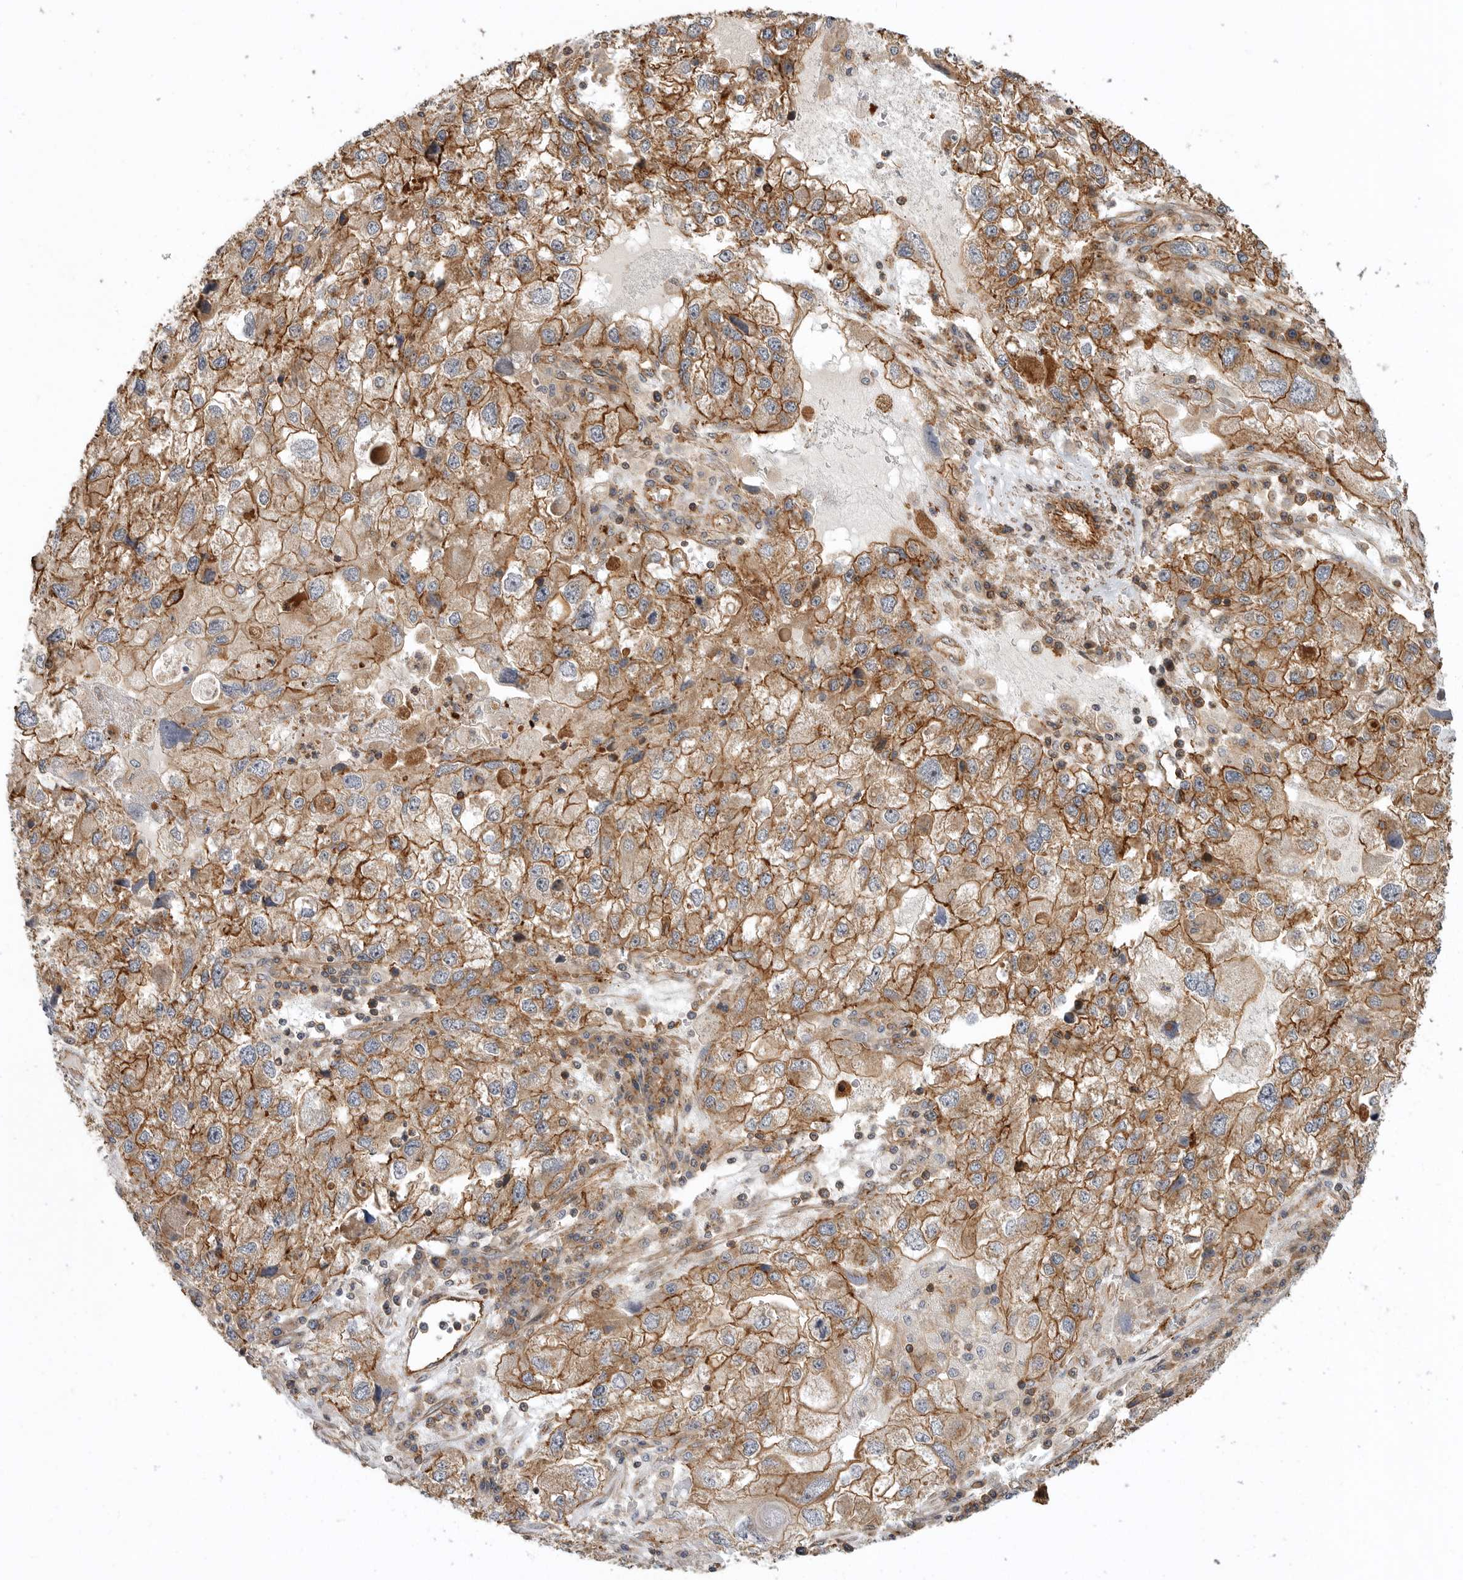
{"staining": {"intensity": "strong", "quantity": ">75%", "location": "cytoplasmic/membranous"}, "tissue": "endometrial cancer", "cell_type": "Tumor cells", "image_type": "cancer", "snomed": [{"axis": "morphology", "description": "Adenocarcinoma, NOS"}, {"axis": "topography", "description": "Endometrium"}], "caption": "Immunohistochemistry of human endometrial cancer reveals high levels of strong cytoplasmic/membranous staining in approximately >75% of tumor cells. (Brightfield microscopy of DAB IHC at high magnification).", "gene": "GPATCH2", "patient": {"sex": "female", "age": 49}}